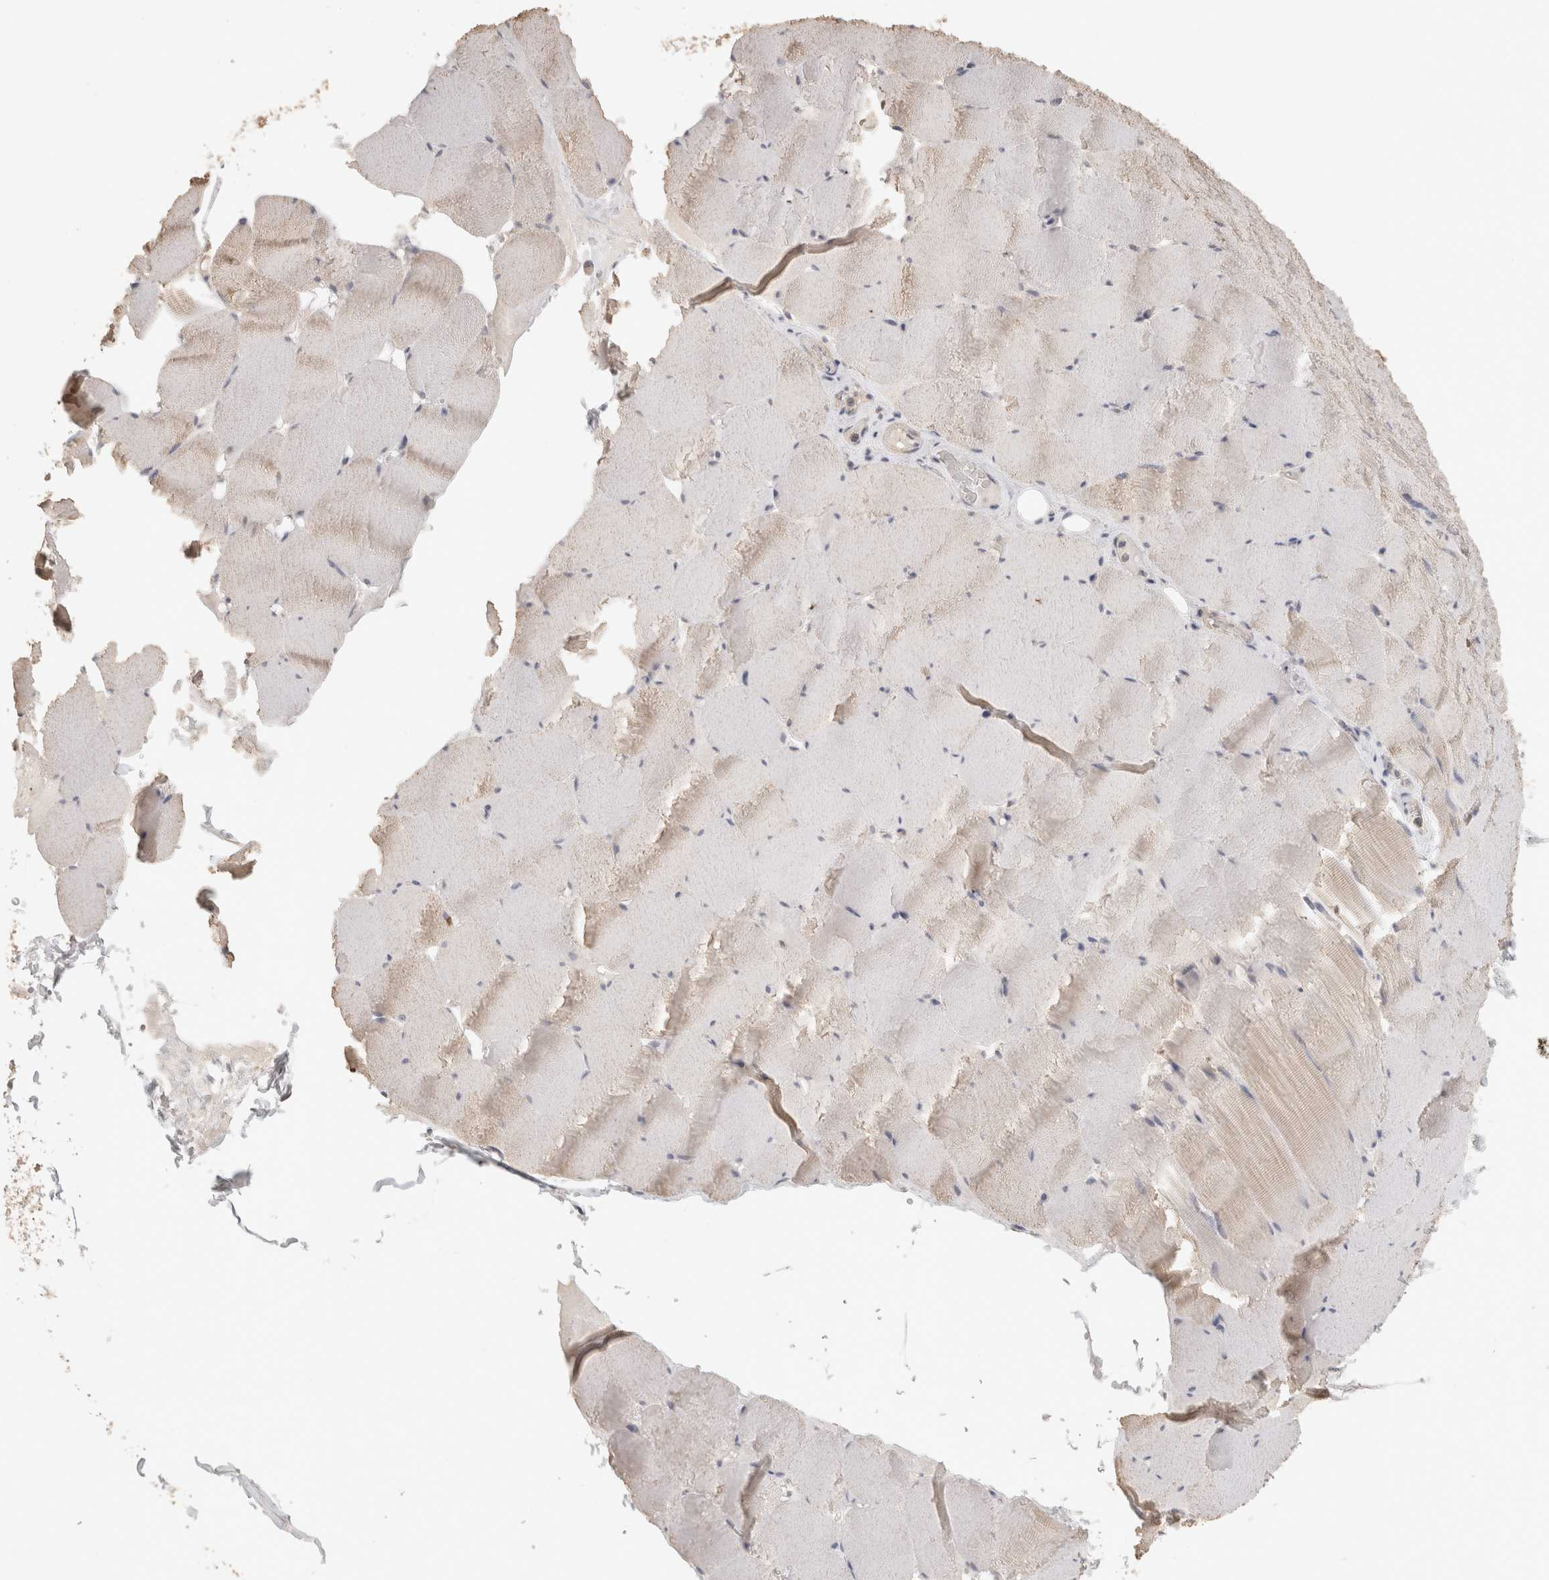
{"staining": {"intensity": "negative", "quantity": "none", "location": "none"}, "tissue": "skeletal muscle", "cell_type": "Myocytes", "image_type": "normal", "snomed": [{"axis": "morphology", "description": "Normal tissue, NOS"}, {"axis": "topography", "description": "Skeletal muscle"}], "caption": "There is no significant staining in myocytes of skeletal muscle.", "gene": "HAVCR2", "patient": {"sex": "male", "age": 62}}